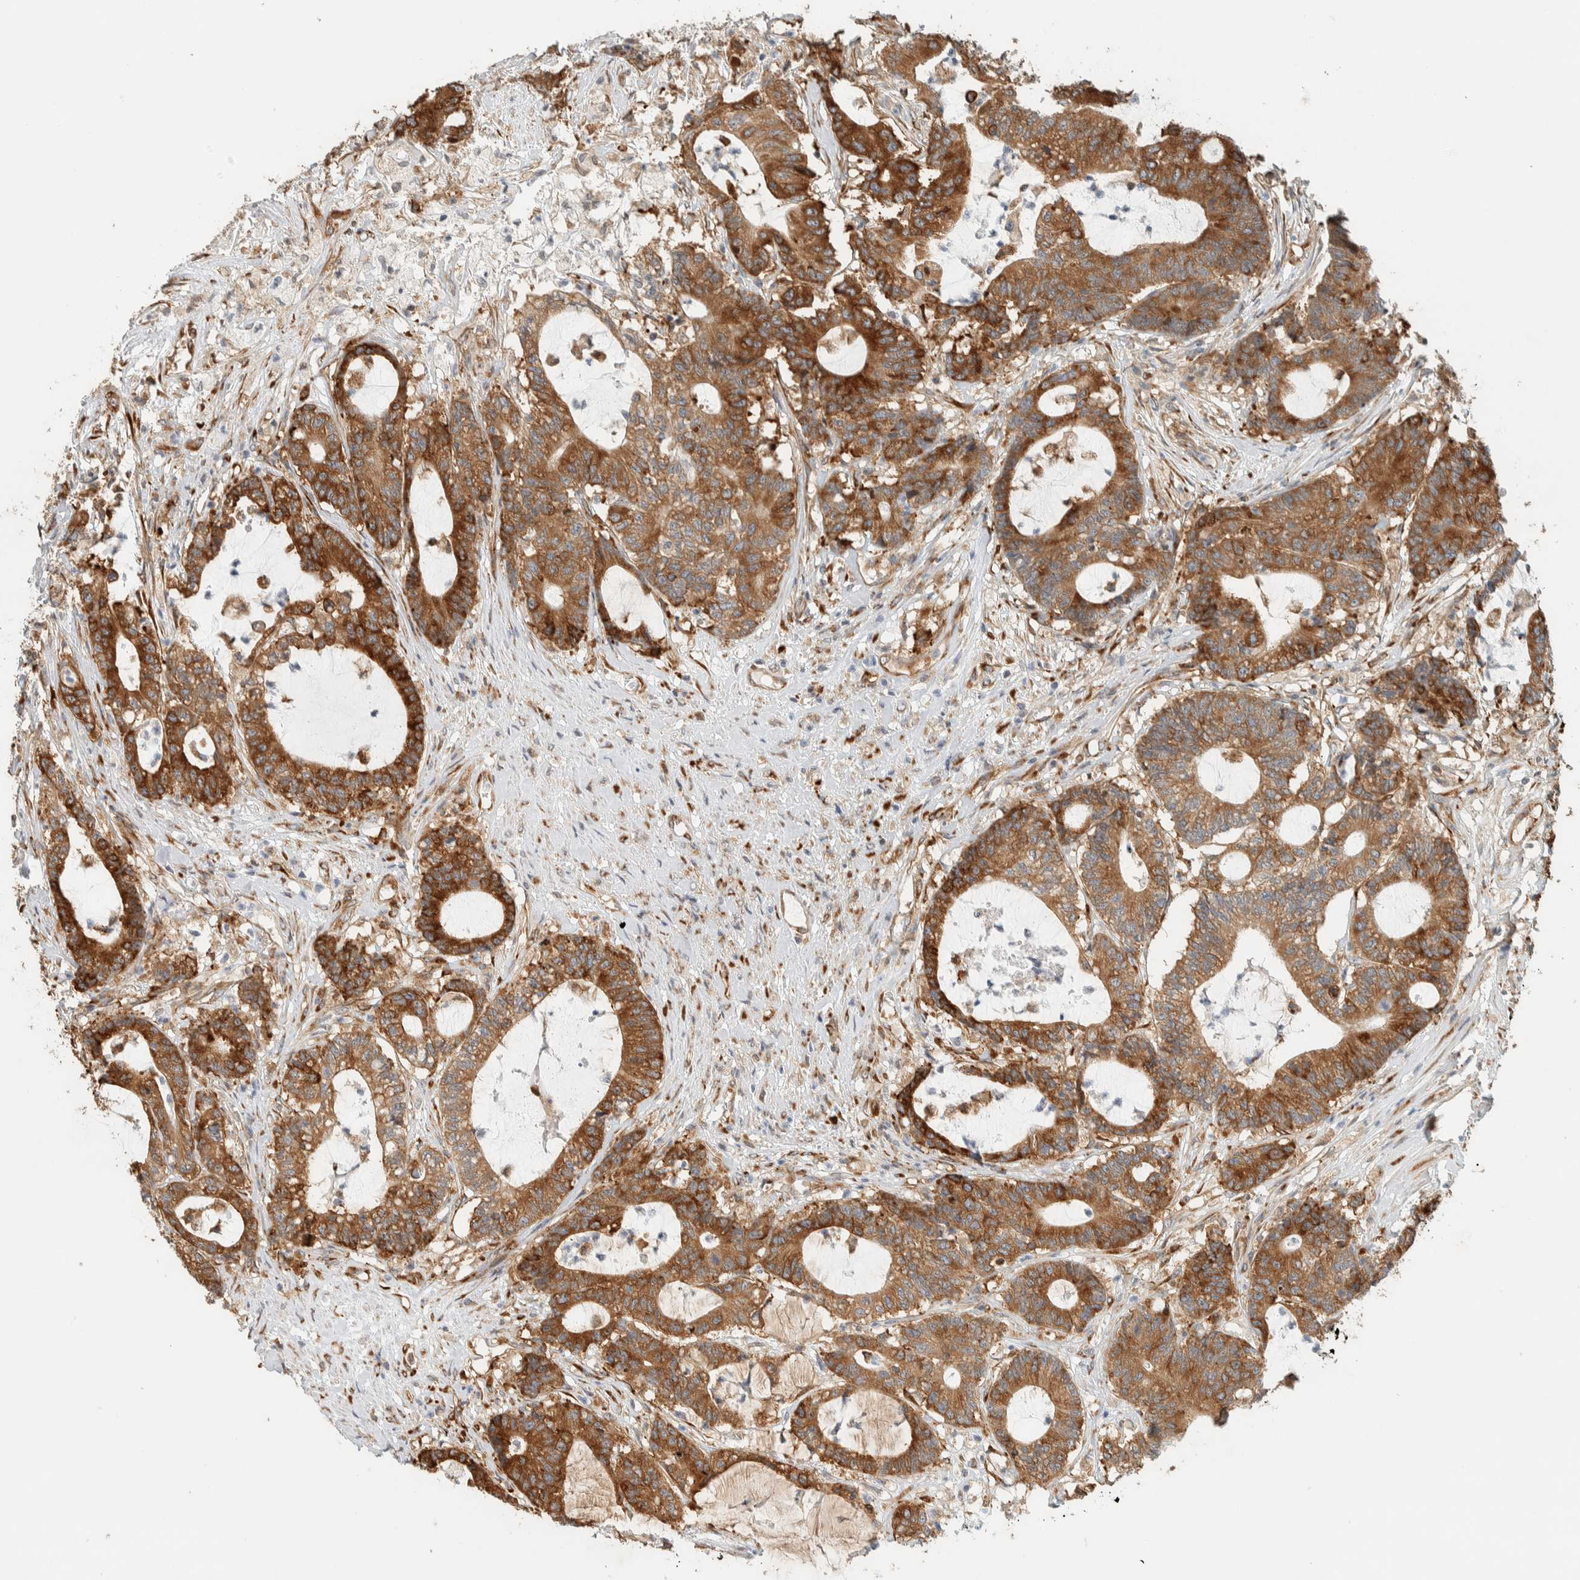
{"staining": {"intensity": "strong", "quantity": ">75%", "location": "cytoplasmic/membranous"}, "tissue": "colorectal cancer", "cell_type": "Tumor cells", "image_type": "cancer", "snomed": [{"axis": "morphology", "description": "Adenocarcinoma, NOS"}, {"axis": "topography", "description": "Colon"}], "caption": "Immunohistochemical staining of colorectal cancer (adenocarcinoma) reveals high levels of strong cytoplasmic/membranous protein staining in approximately >75% of tumor cells. The staining is performed using DAB (3,3'-diaminobenzidine) brown chromogen to label protein expression. The nuclei are counter-stained blue using hematoxylin.", "gene": "LLGL2", "patient": {"sex": "female", "age": 84}}